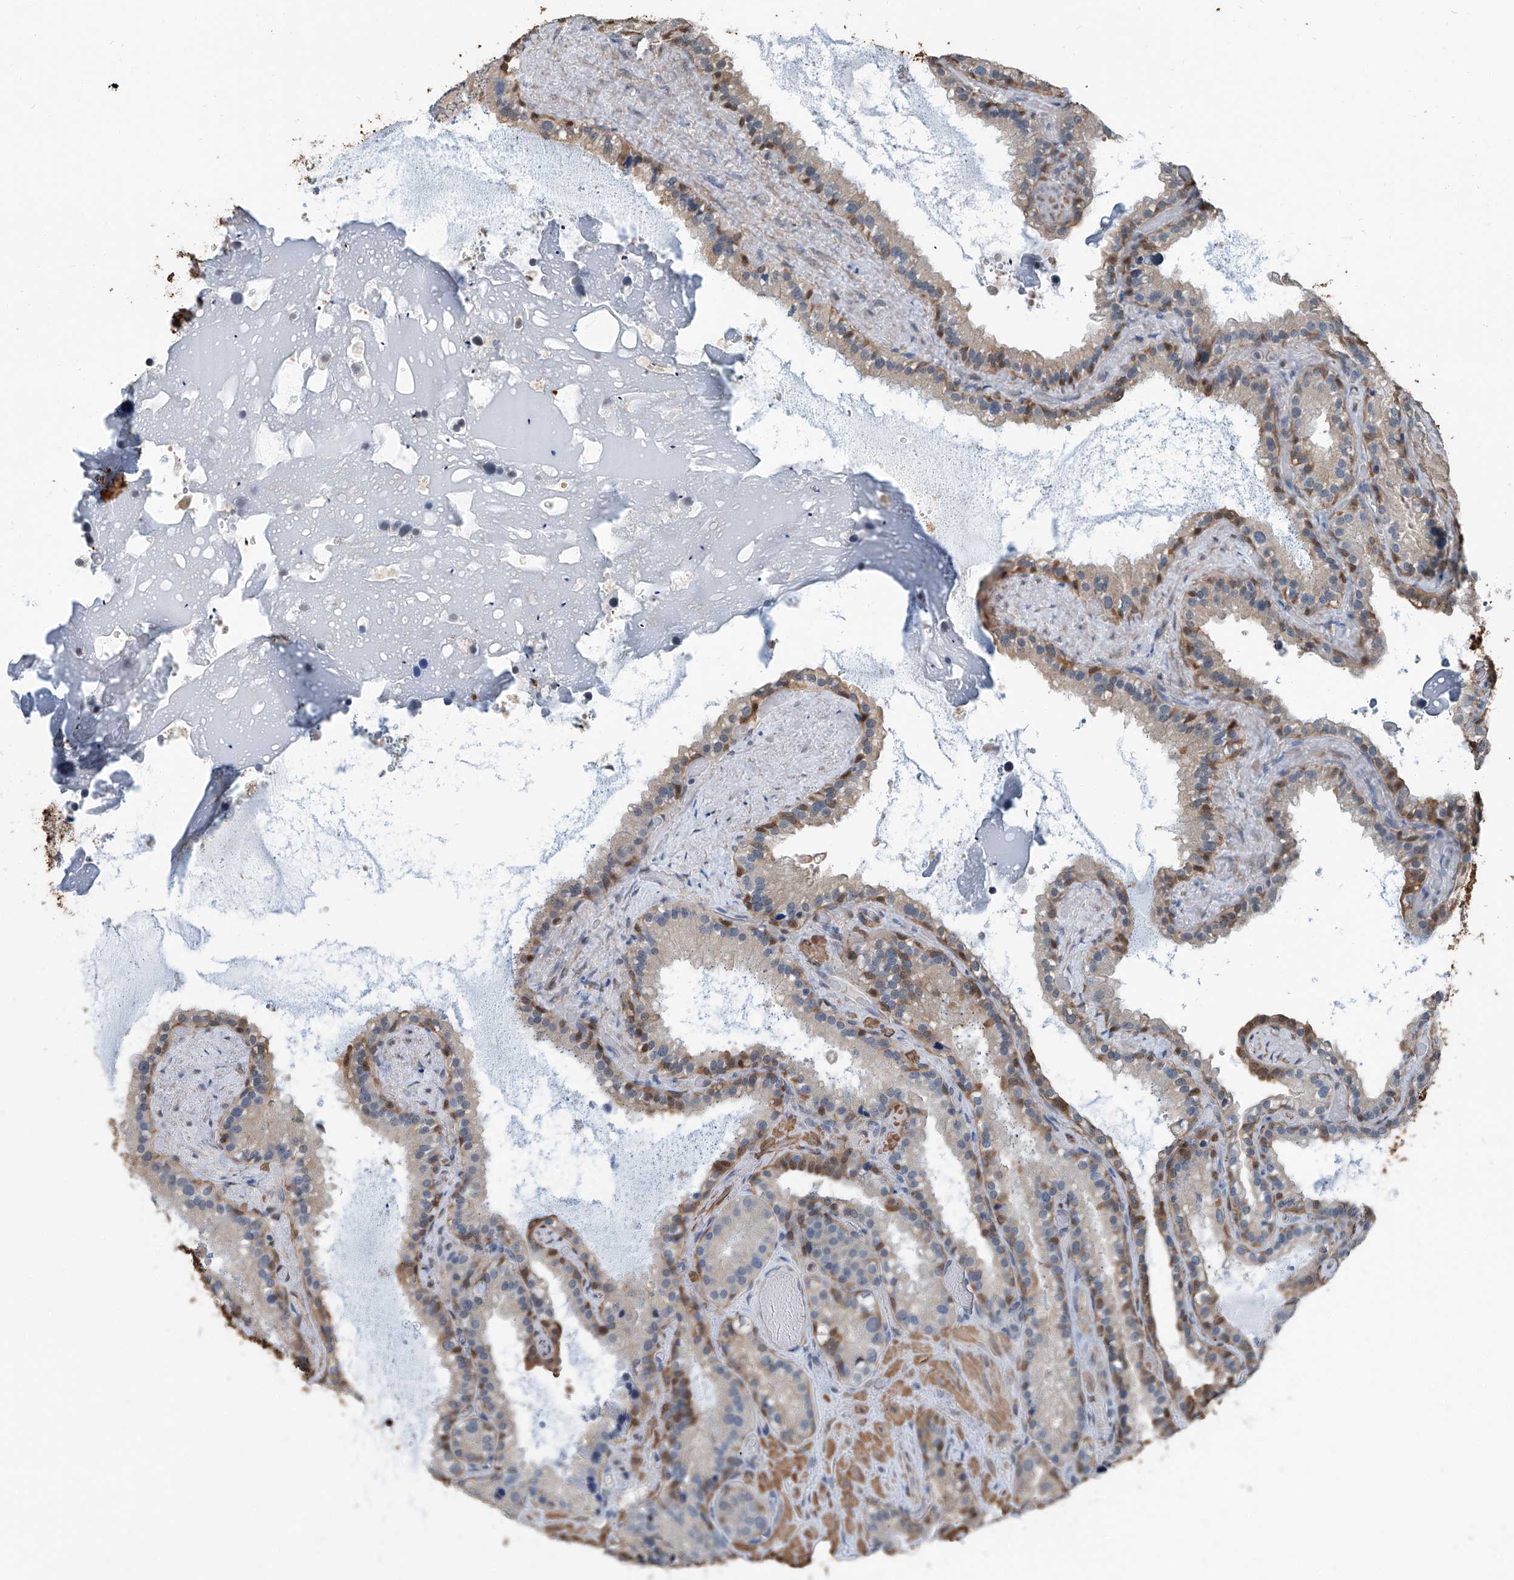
{"staining": {"intensity": "moderate", "quantity": "<25%", "location": "cytoplasmic/membranous,nuclear"}, "tissue": "seminal vesicle", "cell_type": "Glandular cells", "image_type": "normal", "snomed": [{"axis": "morphology", "description": "Normal tissue, NOS"}, {"axis": "topography", "description": "Prostate"}, {"axis": "topography", "description": "Seminal veicle"}], "caption": "A histopathology image of human seminal vesicle stained for a protein exhibits moderate cytoplasmic/membranous,nuclear brown staining in glandular cells. Ihc stains the protein in brown and the nuclei are stained blue.", "gene": "HSPA6", "patient": {"sex": "male", "age": 68}}